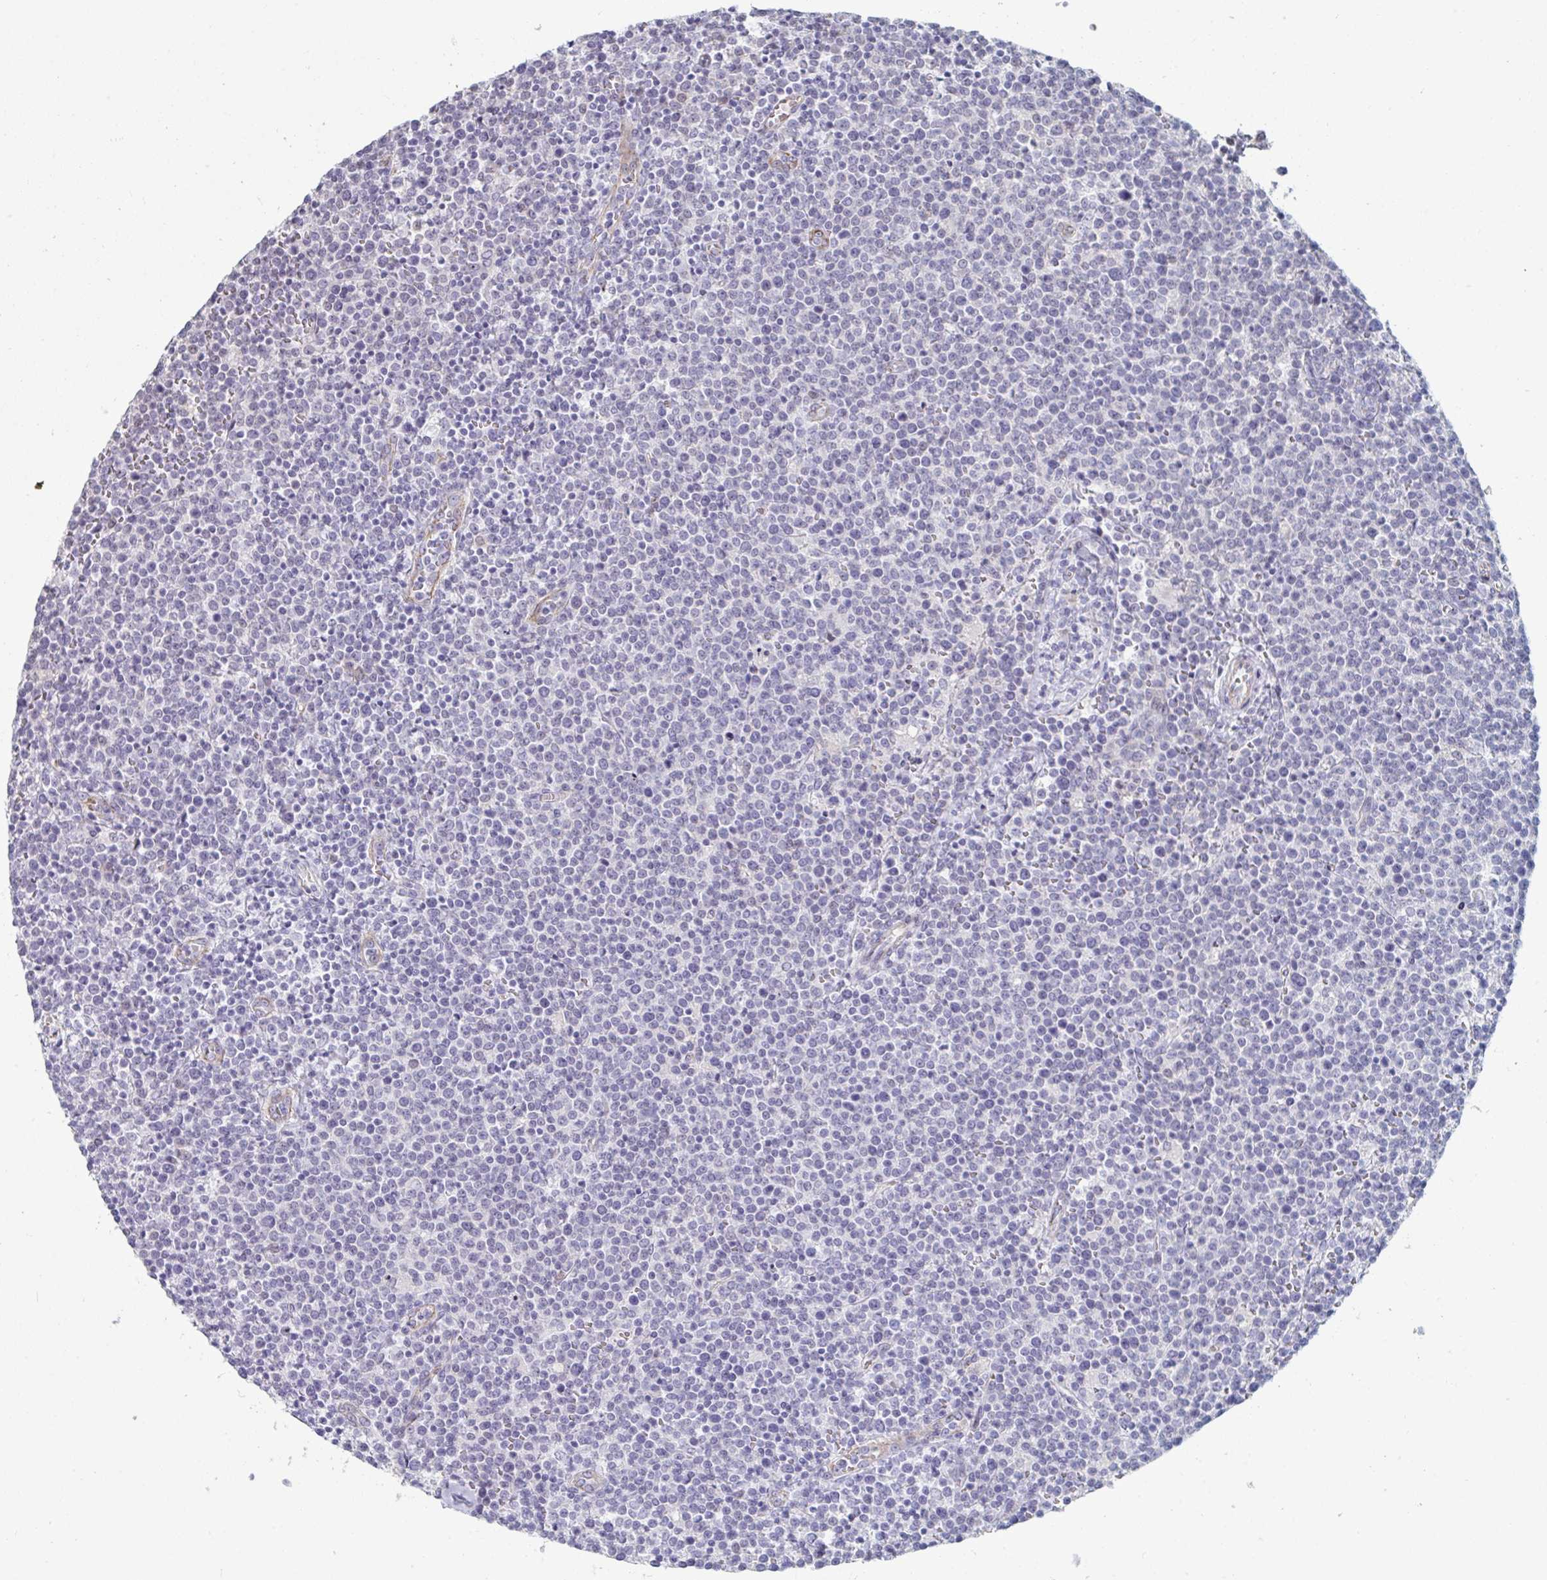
{"staining": {"intensity": "negative", "quantity": "none", "location": "none"}, "tissue": "lymphoma", "cell_type": "Tumor cells", "image_type": "cancer", "snomed": [{"axis": "morphology", "description": "Malignant lymphoma, non-Hodgkin's type, High grade"}, {"axis": "topography", "description": "Lymph node"}], "caption": "A micrograph of high-grade malignant lymphoma, non-Hodgkin's type stained for a protein exhibits no brown staining in tumor cells.", "gene": "FOXA1", "patient": {"sex": "male", "age": 61}}